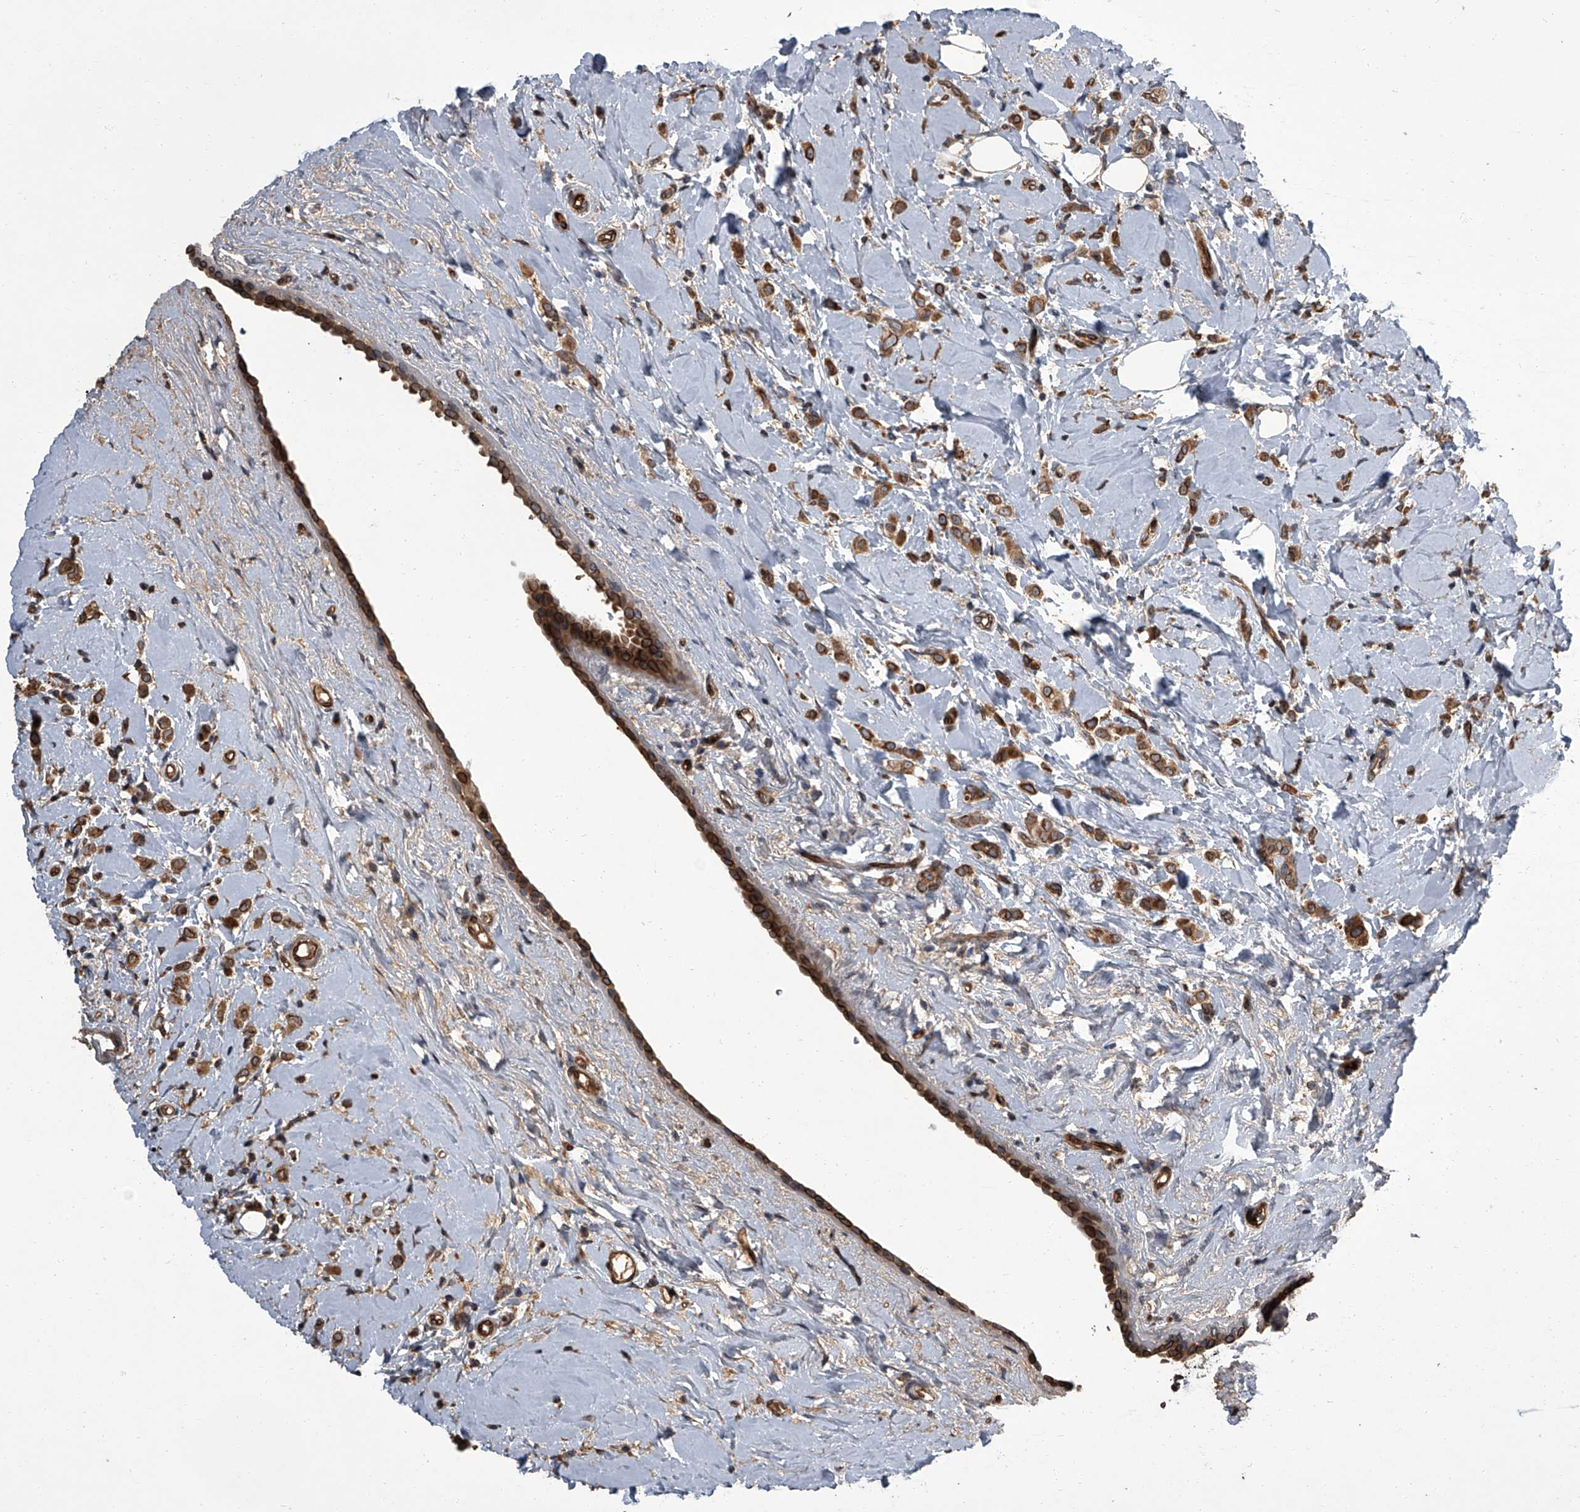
{"staining": {"intensity": "moderate", "quantity": ">75%", "location": "cytoplasmic/membranous,nuclear"}, "tissue": "breast cancer", "cell_type": "Tumor cells", "image_type": "cancer", "snomed": [{"axis": "morphology", "description": "Lobular carcinoma"}, {"axis": "topography", "description": "Breast"}], "caption": "Immunohistochemistry staining of breast cancer (lobular carcinoma), which shows medium levels of moderate cytoplasmic/membranous and nuclear expression in approximately >75% of tumor cells indicating moderate cytoplasmic/membranous and nuclear protein staining. The staining was performed using DAB (brown) for protein detection and nuclei were counterstained in hematoxylin (blue).", "gene": "LRRC8C", "patient": {"sex": "female", "age": 47}}